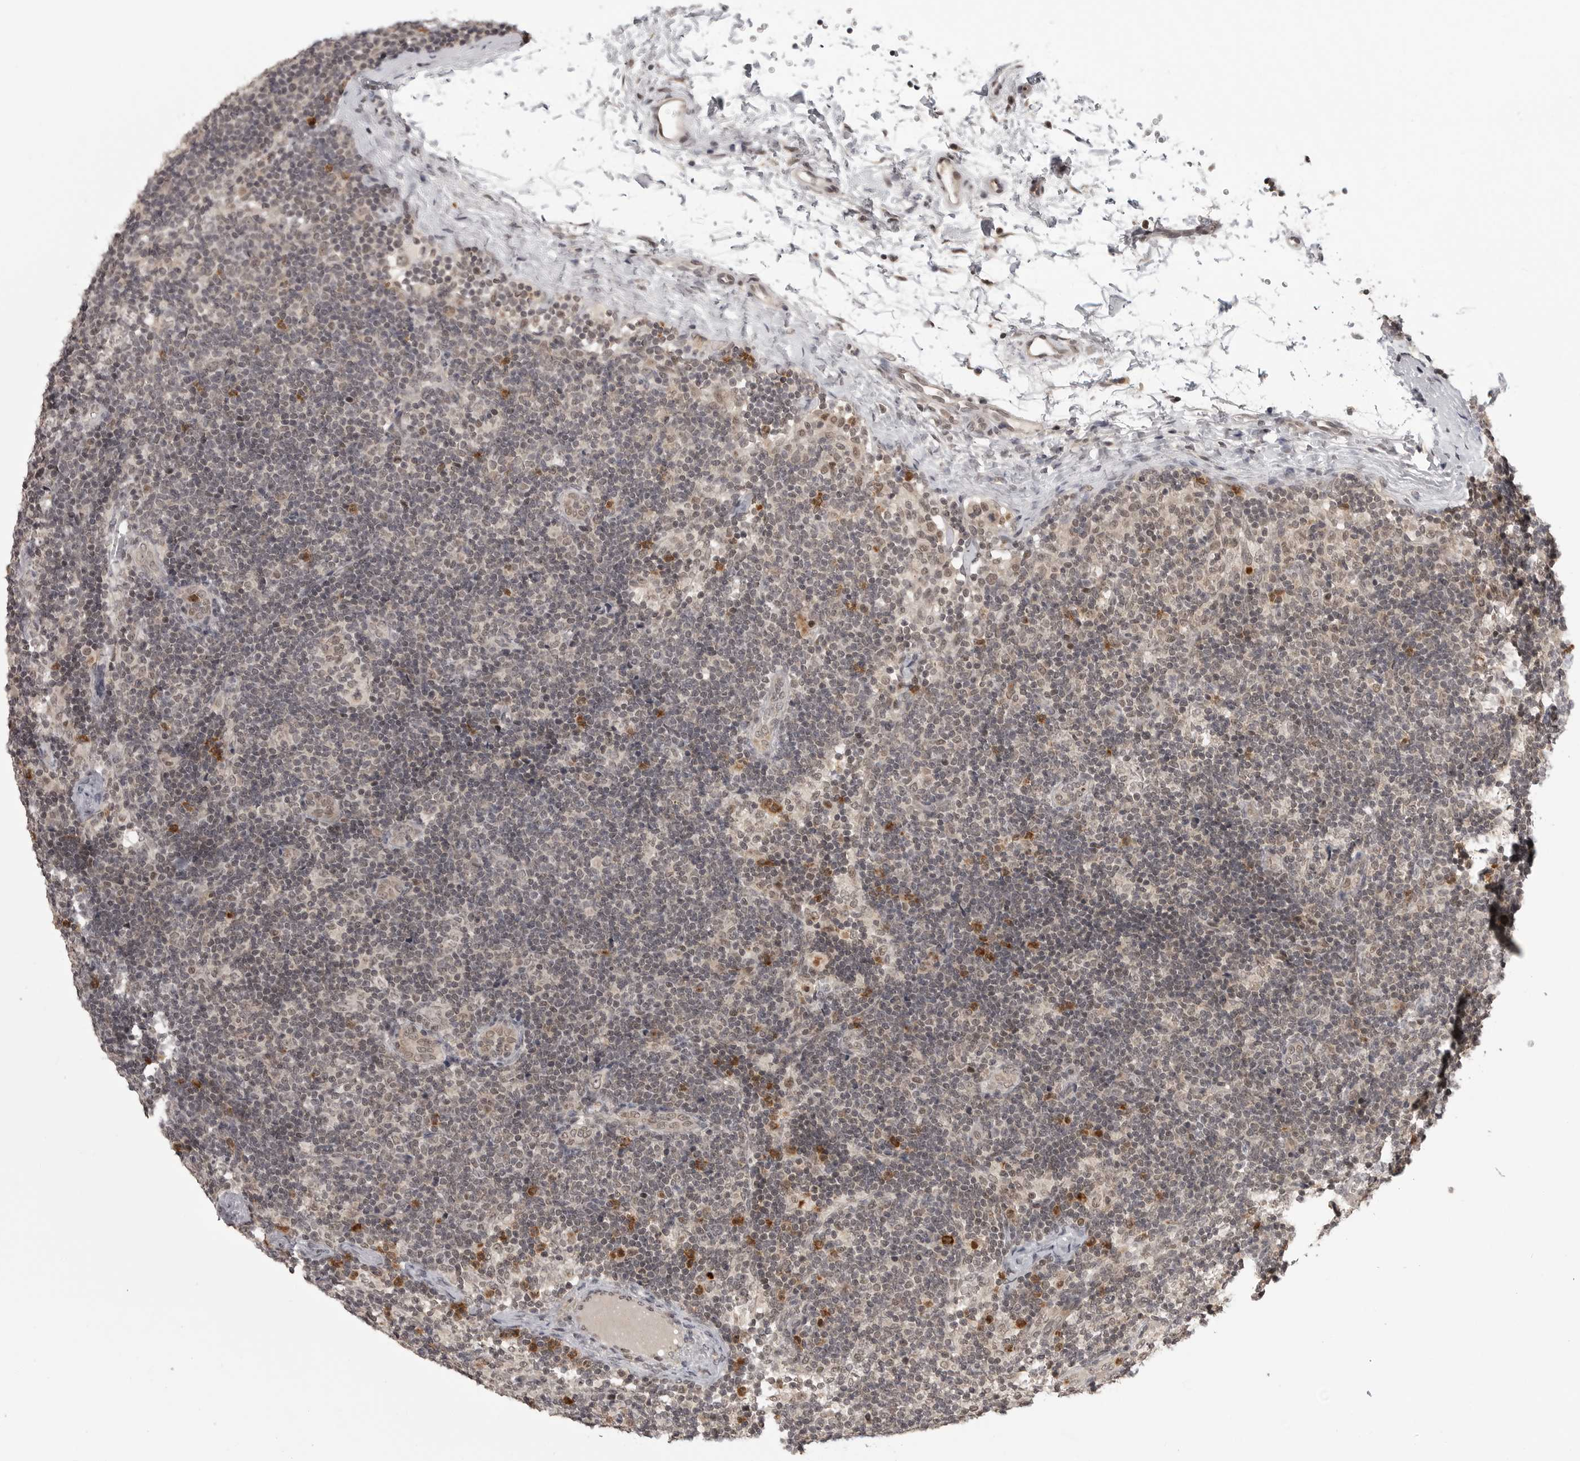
{"staining": {"intensity": "weak", "quantity": "25%-75%", "location": "nuclear"}, "tissue": "lymph node", "cell_type": "Germinal center cells", "image_type": "normal", "snomed": [{"axis": "morphology", "description": "Normal tissue, NOS"}, {"axis": "topography", "description": "Lymph node"}], "caption": "Benign lymph node displays weak nuclear positivity in approximately 25%-75% of germinal center cells, visualized by immunohistochemistry.", "gene": "PEG3", "patient": {"sex": "female", "age": 22}}